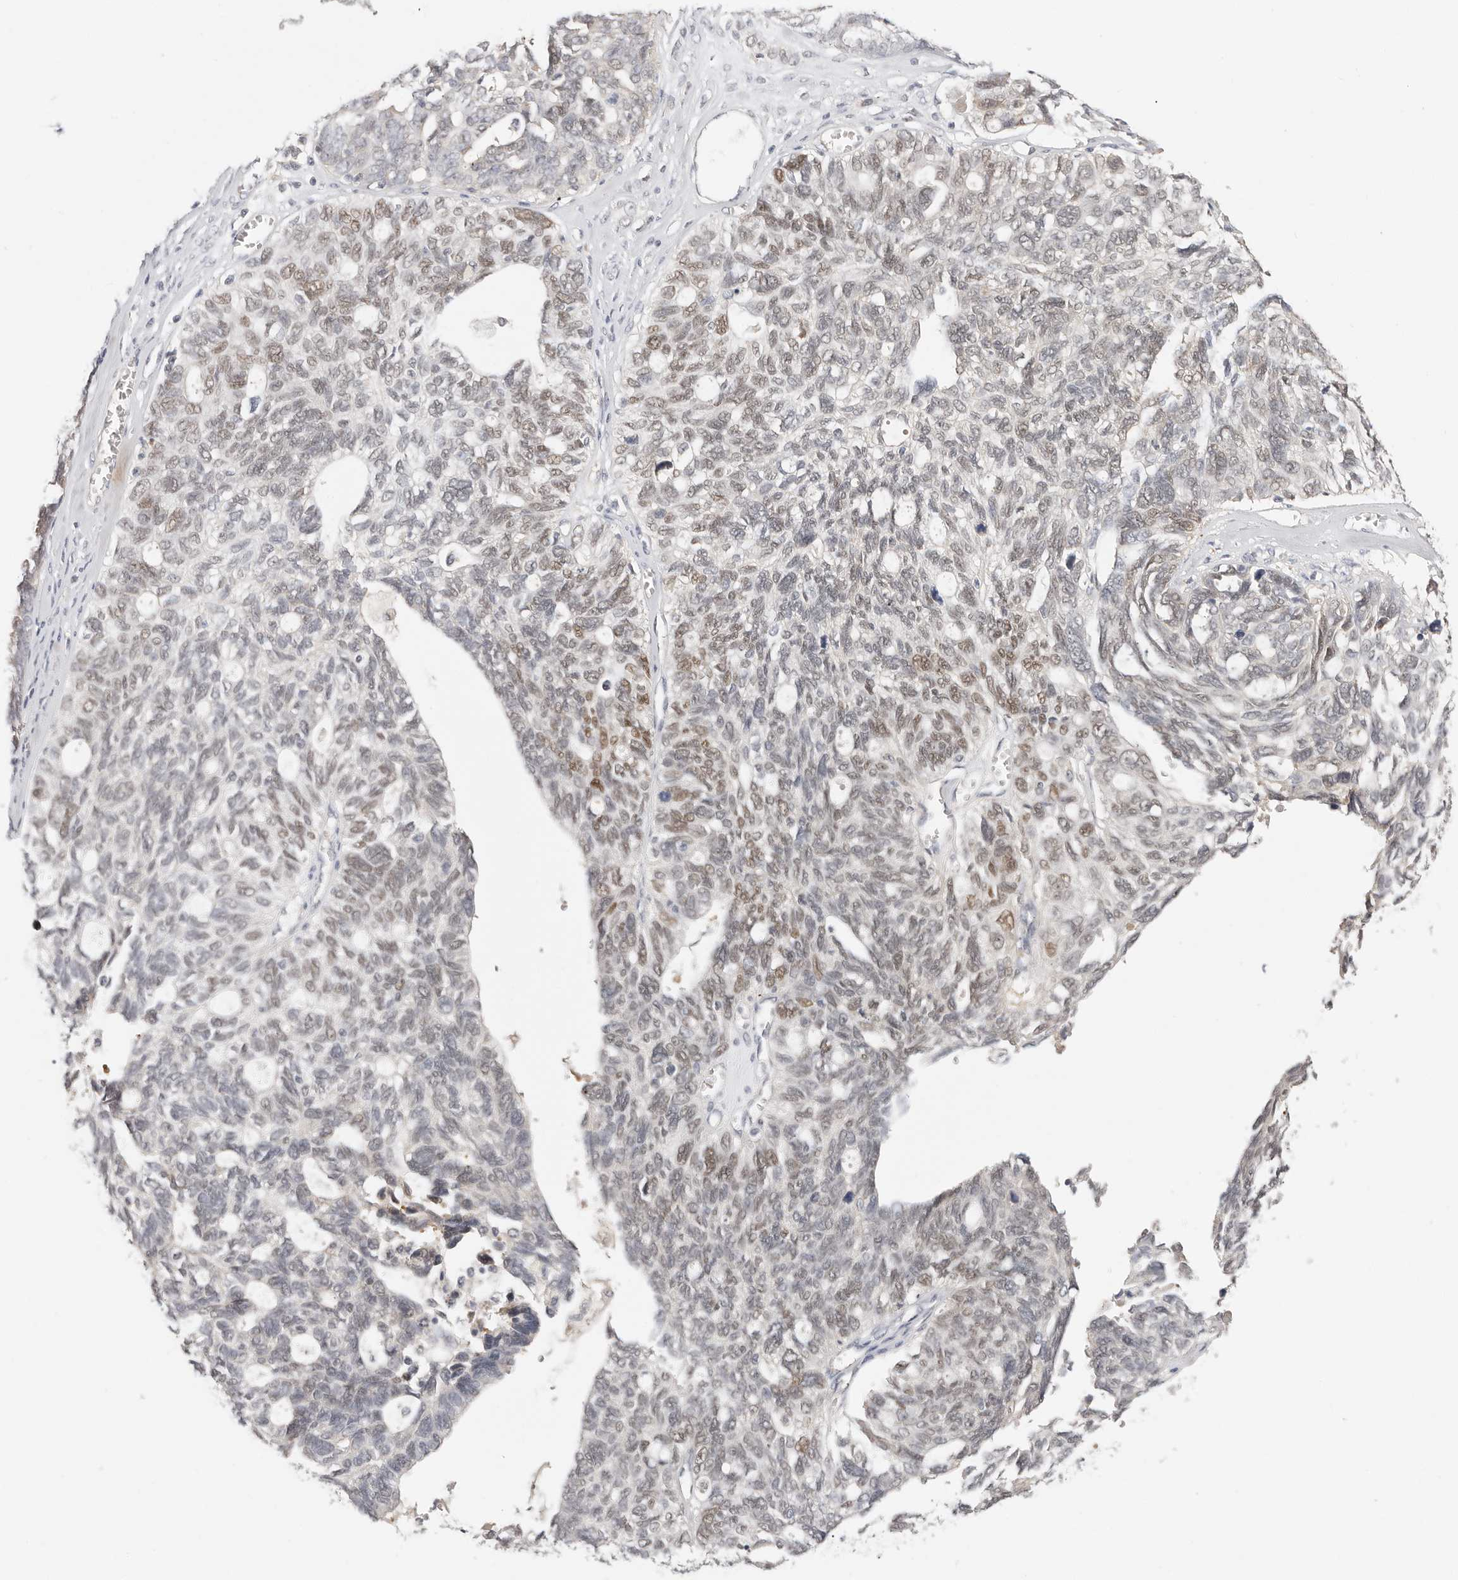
{"staining": {"intensity": "moderate", "quantity": "<25%", "location": "nuclear"}, "tissue": "ovarian cancer", "cell_type": "Tumor cells", "image_type": "cancer", "snomed": [{"axis": "morphology", "description": "Cystadenocarcinoma, serous, NOS"}, {"axis": "topography", "description": "Ovary"}], "caption": "Tumor cells display low levels of moderate nuclear expression in about <25% of cells in human ovarian serous cystadenocarcinoma. Using DAB (brown) and hematoxylin (blue) stains, captured at high magnification using brightfield microscopy.", "gene": "LARP7", "patient": {"sex": "female", "age": 79}}